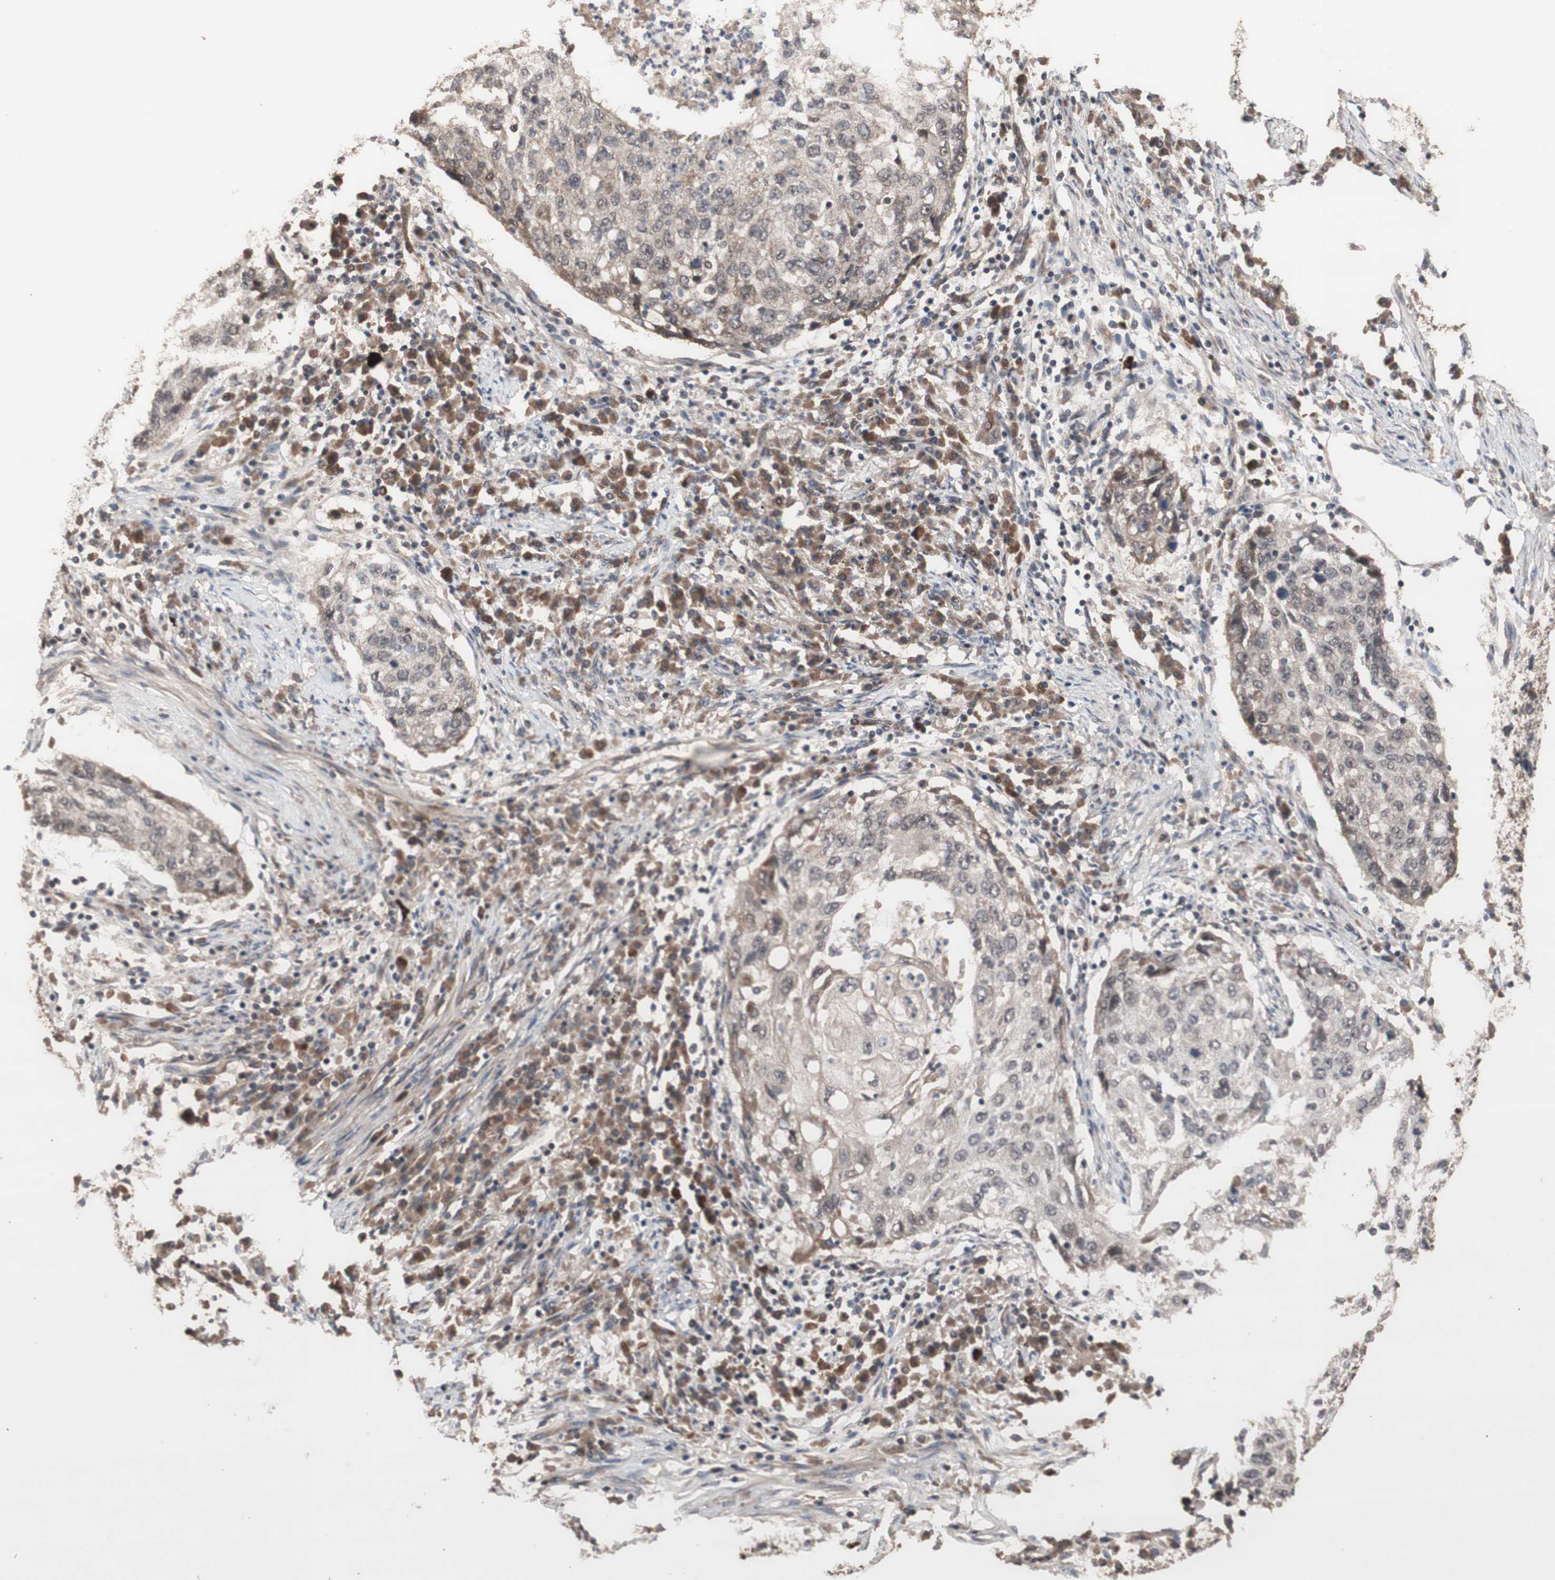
{"staining": {"intensity": "weak", "quantity": ">75%", "location": "cytoplasmic/membranous"}, "tissue": "lung cancer", "cell_type": "Tumor cells", "image_type": "cancer", "snomed": [{"axis": "morphology", "description": "Squamous cell carcinoma, NOS"}, {"axis": "topography", "description": "Lung"}], "caption": "Brown immunohistochemical staining in human lung cancer shows weak cytoplasmic/membranous positivity in approximately >75% of tumor cells. The staining is performed using DAB brown chromogen to label protein expression. The nuclei are counter-stained blue using hematoxylin.", "gene": "KANSL1", "patient": {"sex": "female", "age": 63}}